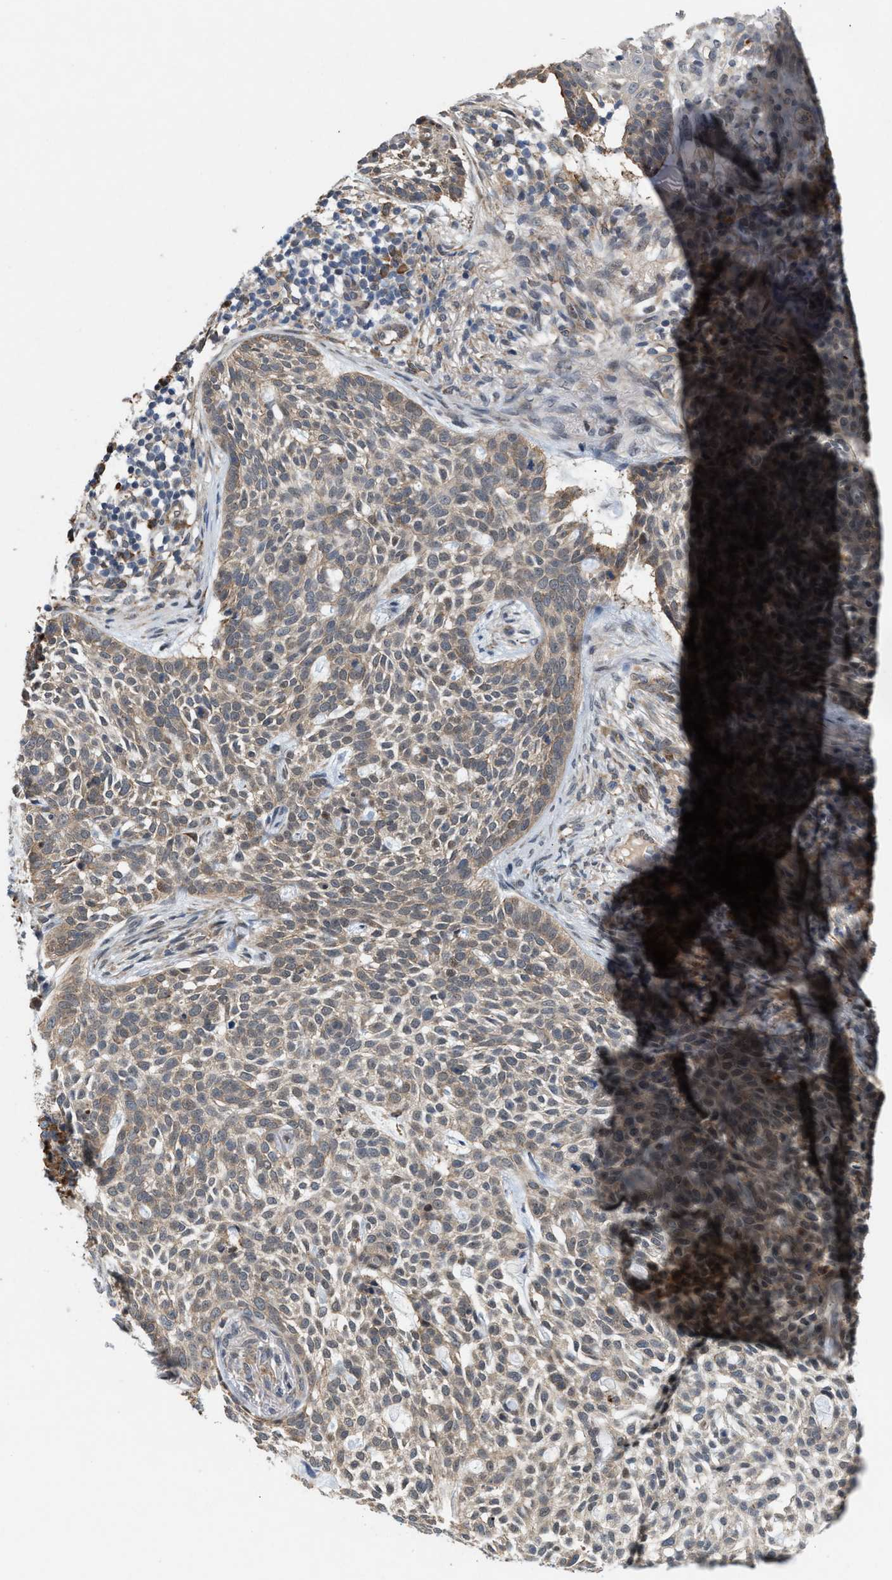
{"staining": {"intensity": "weak", "quantity": "25%-75%", "location": "cytoplasmic/membranous"}, "tissue": "skin cancer", "cell_type": "Tumor cells", "image_type": "cancer", "snomed": [{"axis": "morphology", "description": "Basal cell carcinoma"}, {"axis": "topography", "description": "Skin"}], "caption": "Skin cancer (basal cell carcinoma) was stained to show a protein in brown. There is low levels of weak cytoplasmic/membranous positivity in approximately 25%-75% of tumor cells. The protein is shown in brown color, while the nuclei are stained blue.", "gene": "MFSD6", "patient": {"sex": "female", "age": 64}}